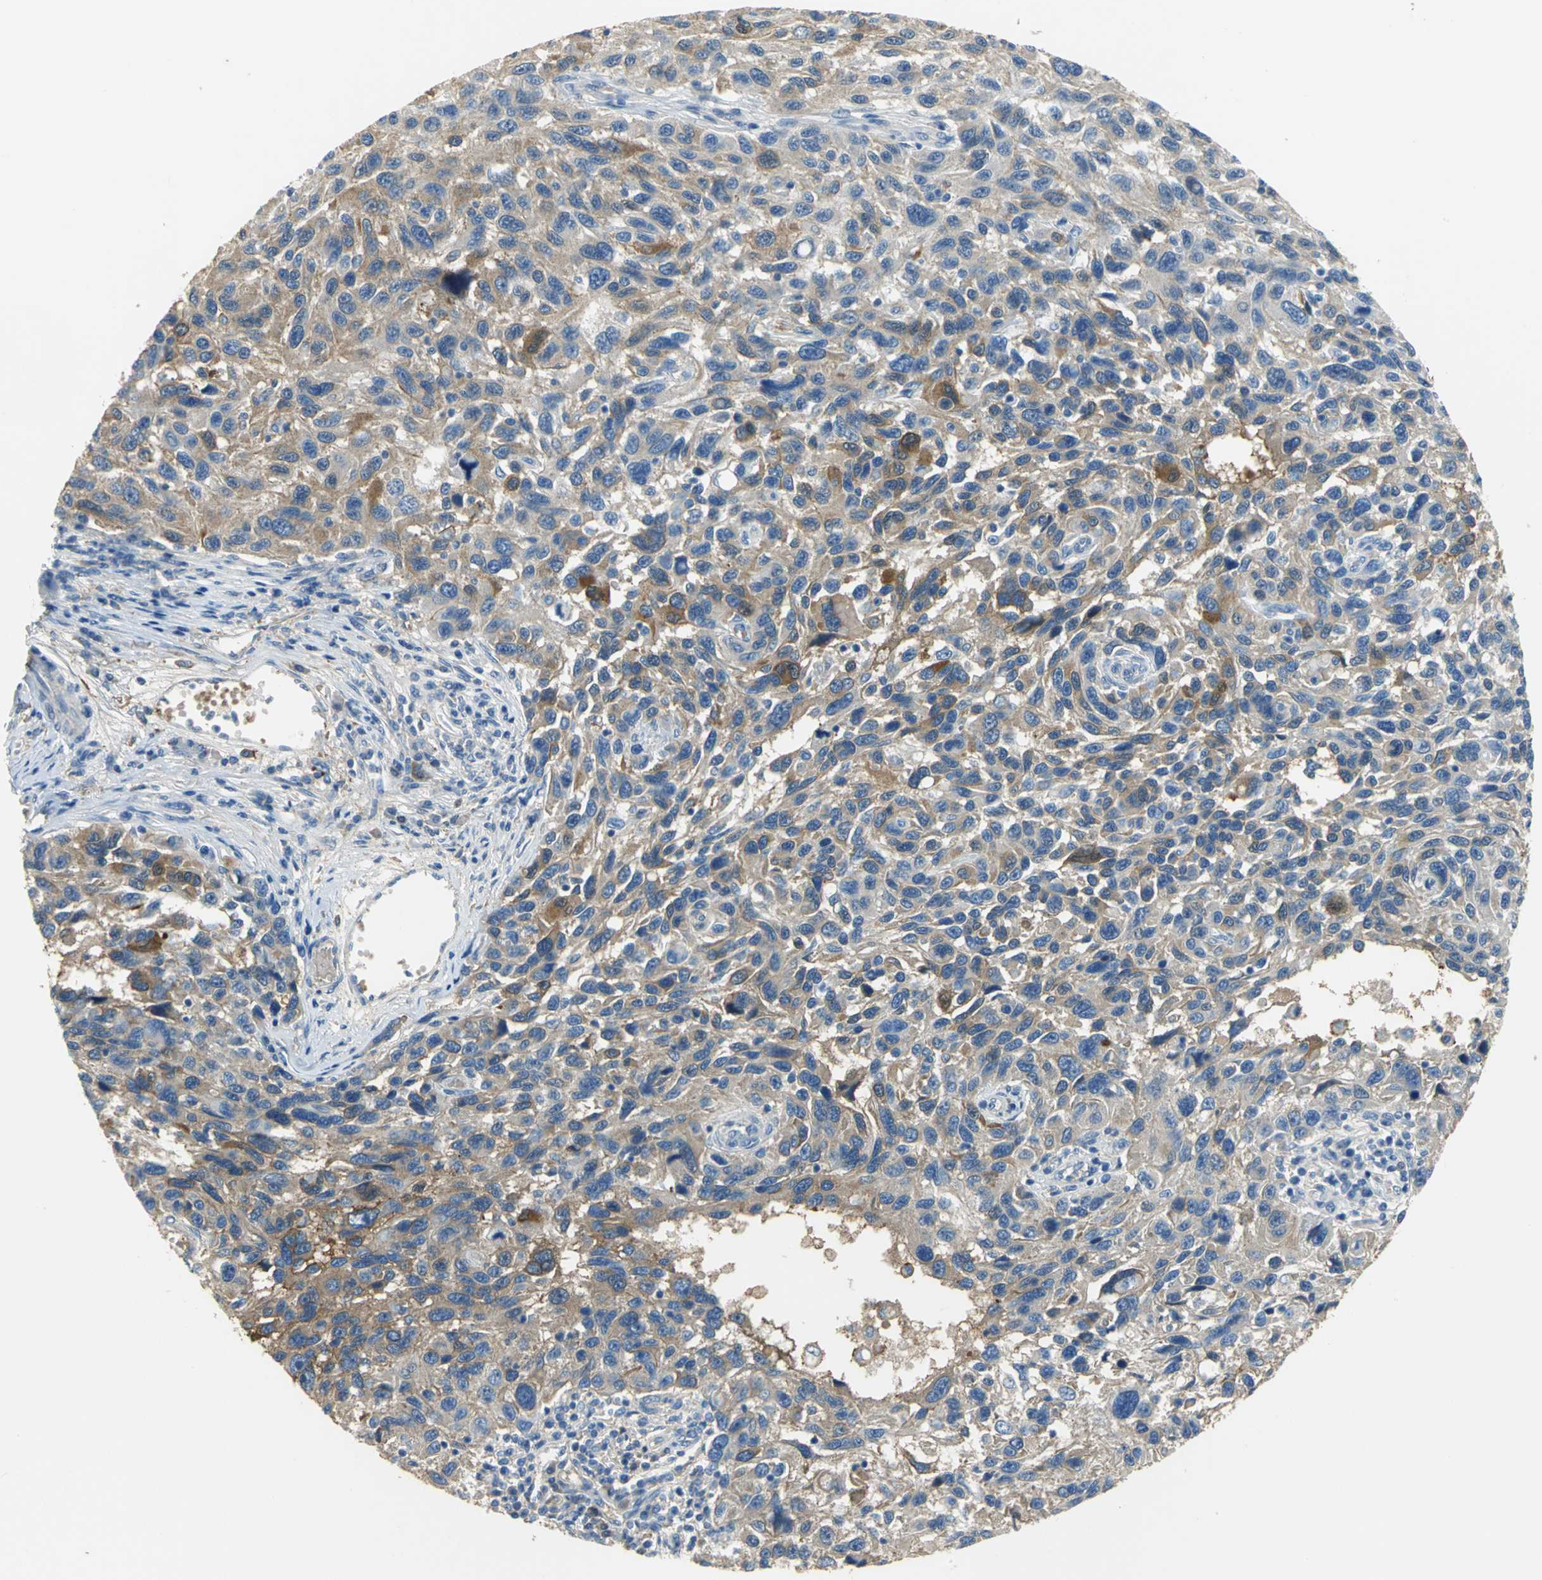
{"staining": {"intensity": "moderate", "quantity": ">75%", "location": "cytoplasmic/membranous"}, "tissue": "melanoma", "cell_type": "Tumor cells", "image_type": "cancer", "snomed": [{"axis": "morphology", "description": "Malignant melanoma, NOS"}, {"axis": "topography", "description": "Skin"}], "caption": "DAB immunohistochemical staining of human malignant melanoma reveals moderate cytoplasmic/membranous protein staining in approximately >75% of tumor cells. (brown staining indicates protein expression, while blue staining denotes nuclei).", "gene": "GYG2", "patient": {"sex": "male", "age": 53}}